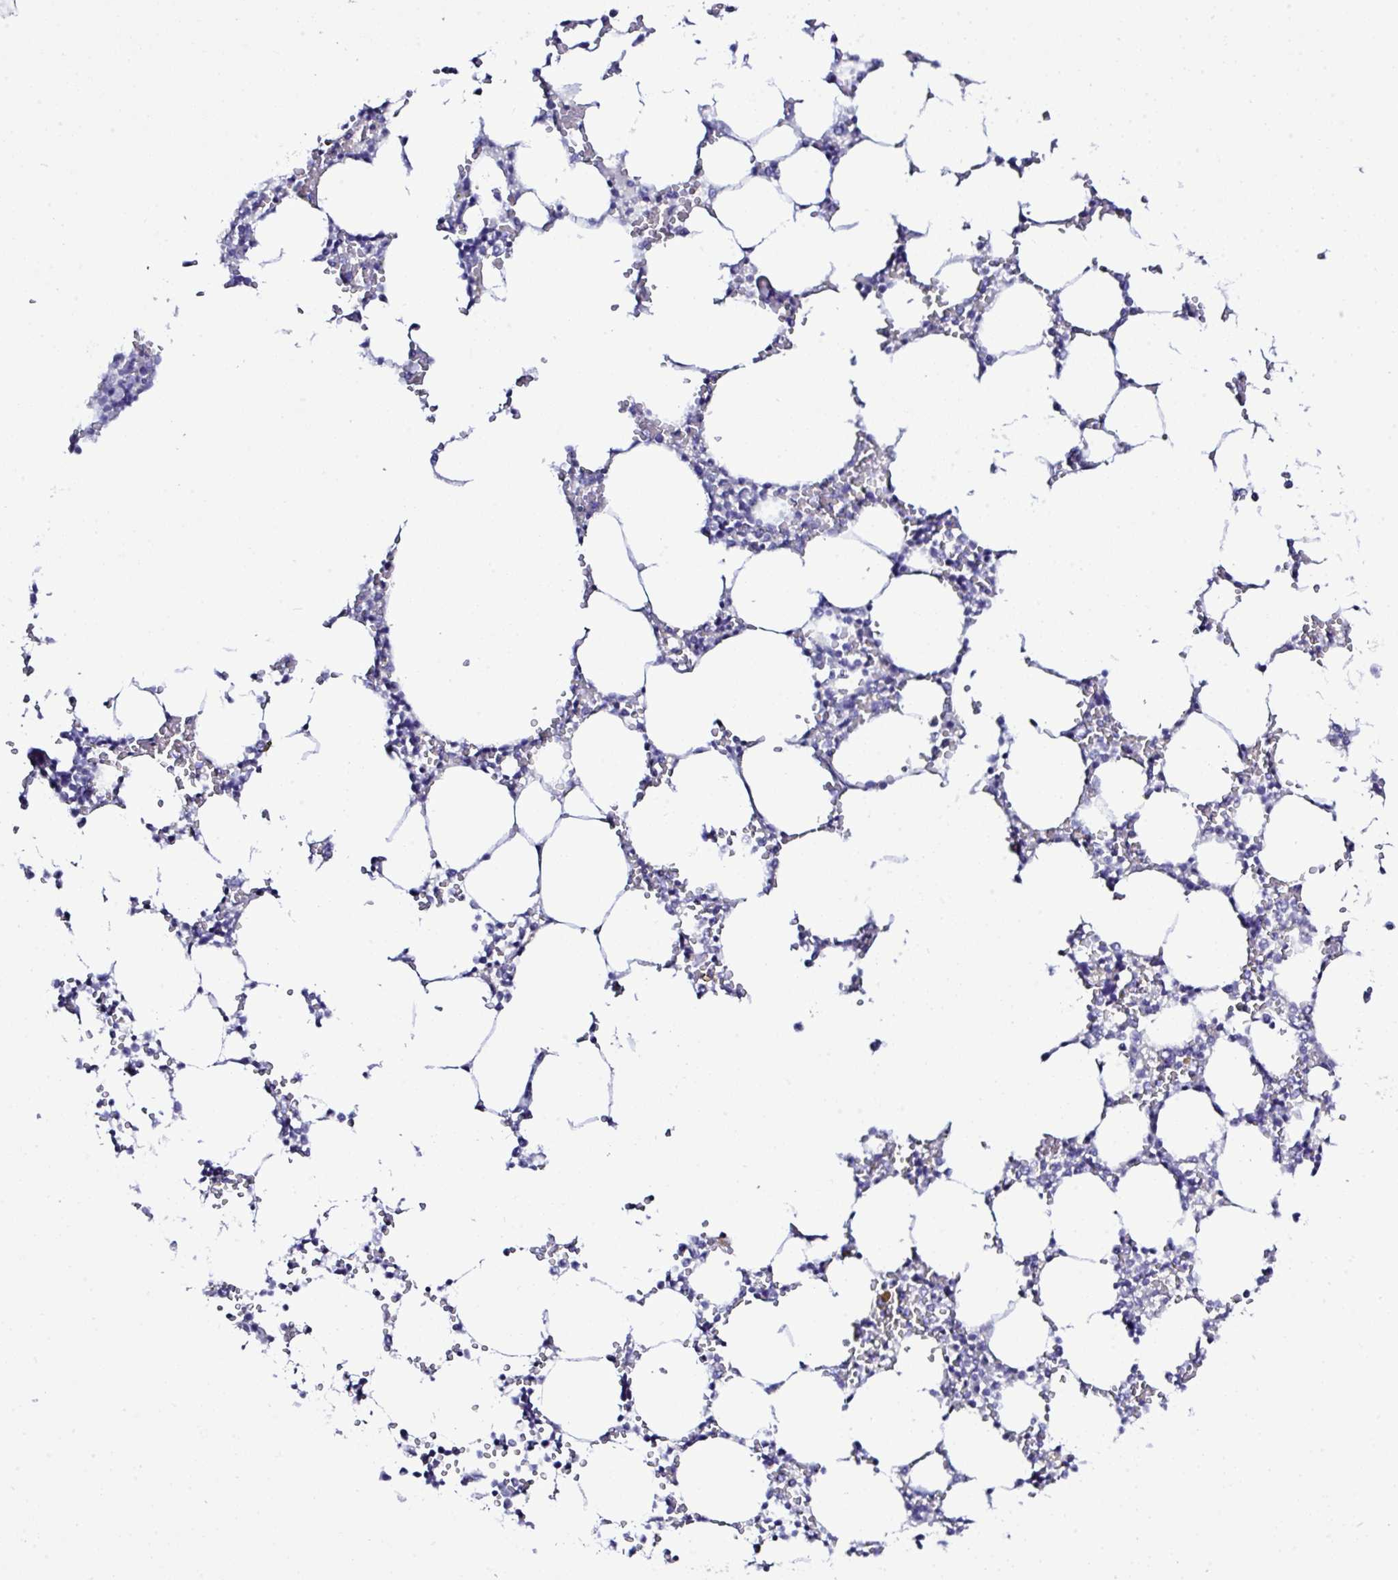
{"staining": {"intensity": "negative", "quantity": "none", "location": "none"}, "tissue": "bone marrow", "cell_type": "Hematopoietic cells", "image_type": "normal", "snomed": [{"axis": "morphology", "description": "Normal tissue, NOS"}, {"axis": "topography", "description": "Bone marrow"}], "caption": "Immunohistochemical staining of normal human bone marrow exhibits no significant positivity in hematopoietic cells. (Brightfield microscopy of DAB (3,3'-diaminobenzidine) IHC at high magnification).", "gene": "MED11", "patient": {"sex": "male", "age": 64}}